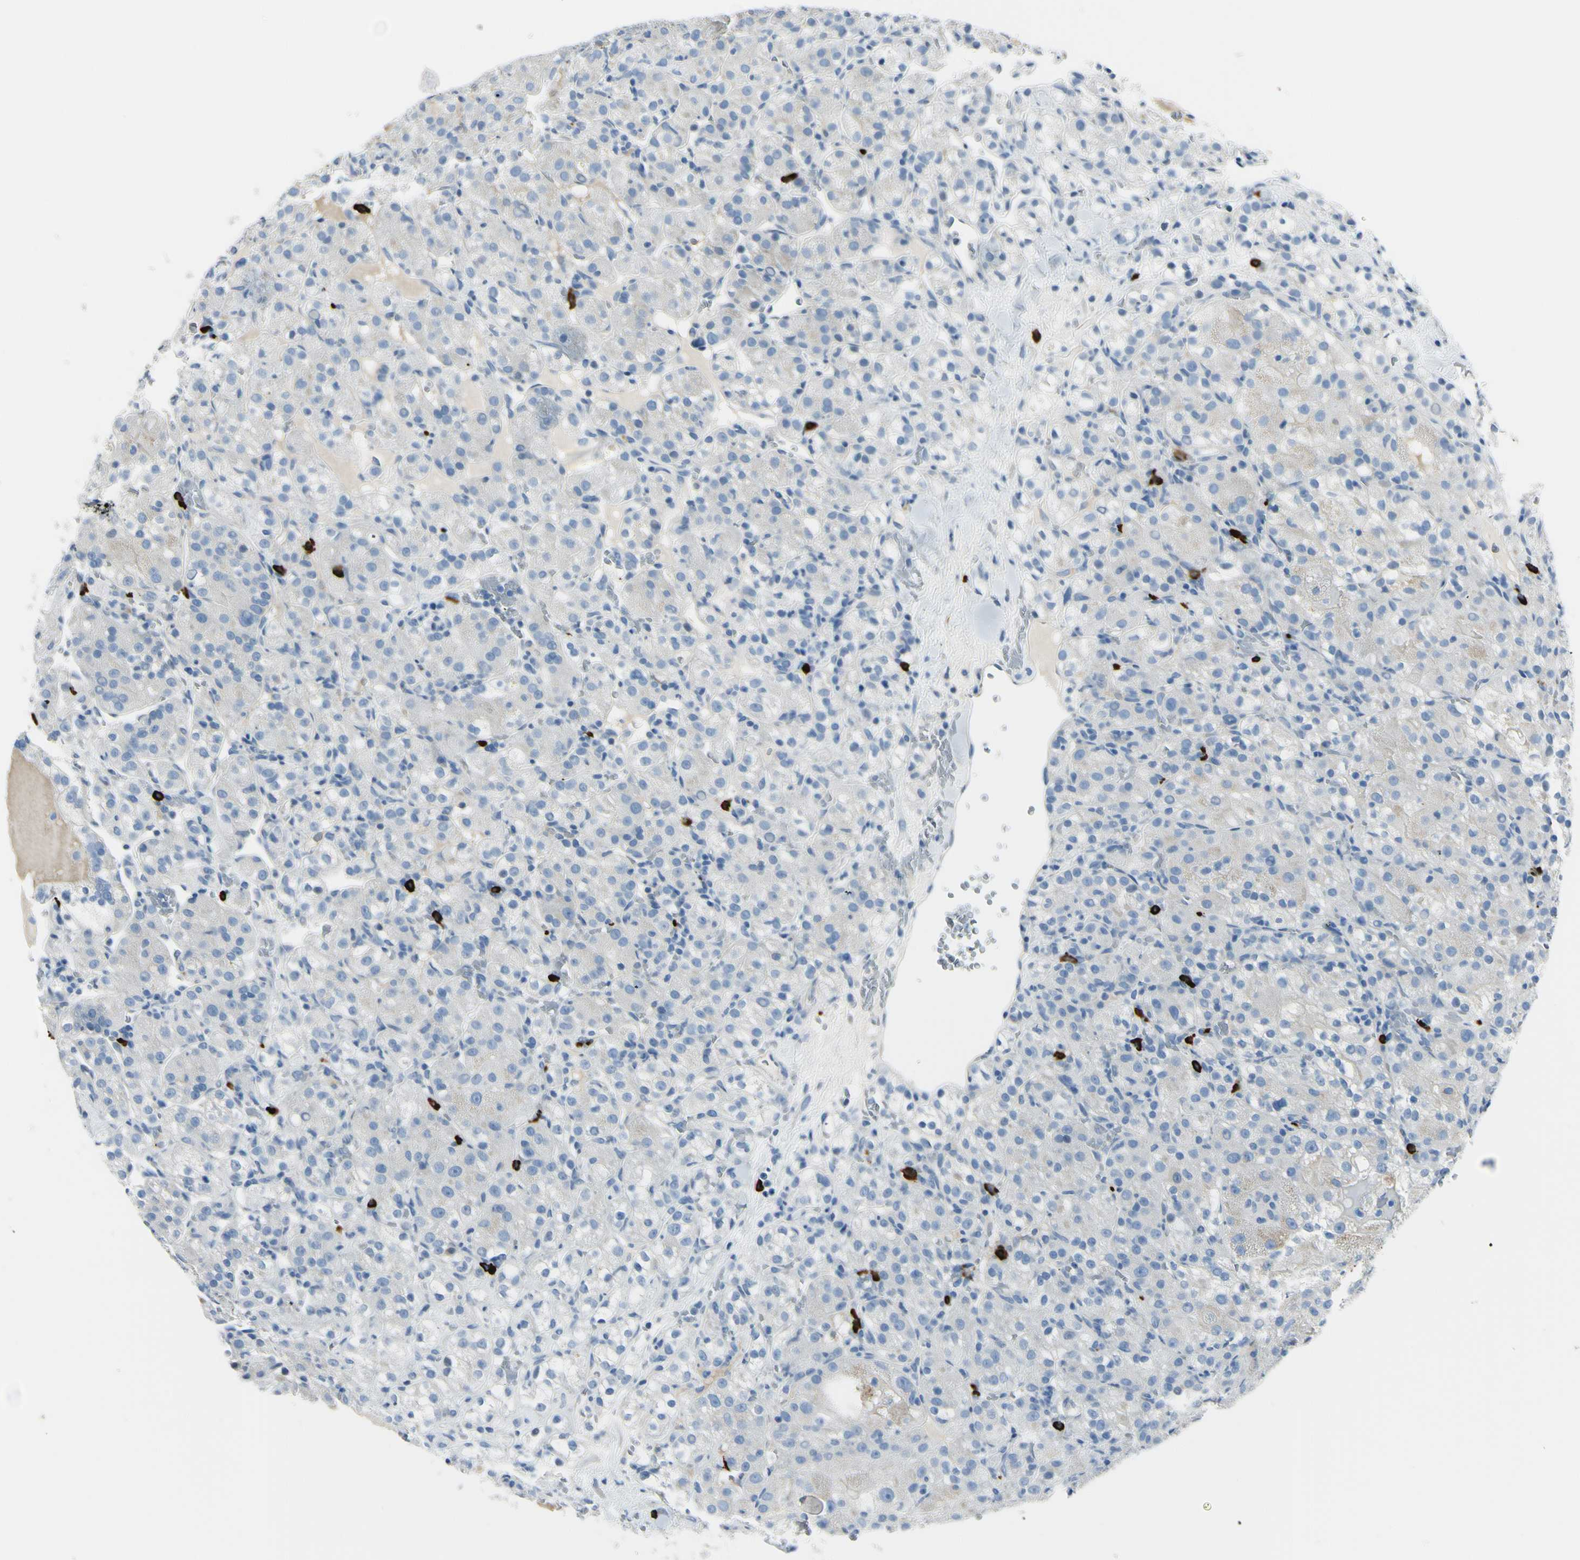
{"staining": {"intensity": "negative", "quantity": "none", "location": "none"}, "tissue": "renal cancer", "cell_type": "Tumor cells", "image_type": "cancer", "snomed": [{"axis": "morphology", "description": "Normal tissue, NOS"}, {"axis": "morphology", "description": "Adenocarcinoma, NOS"}, {"axis": "topography", "description": "Kidney"}], "caption": "DAB immunohistochemical staining of renal cancer shows no significant staining in tumor cells.", "gene": "DLG4", "patient": {"sex": "male", "age": 61}}